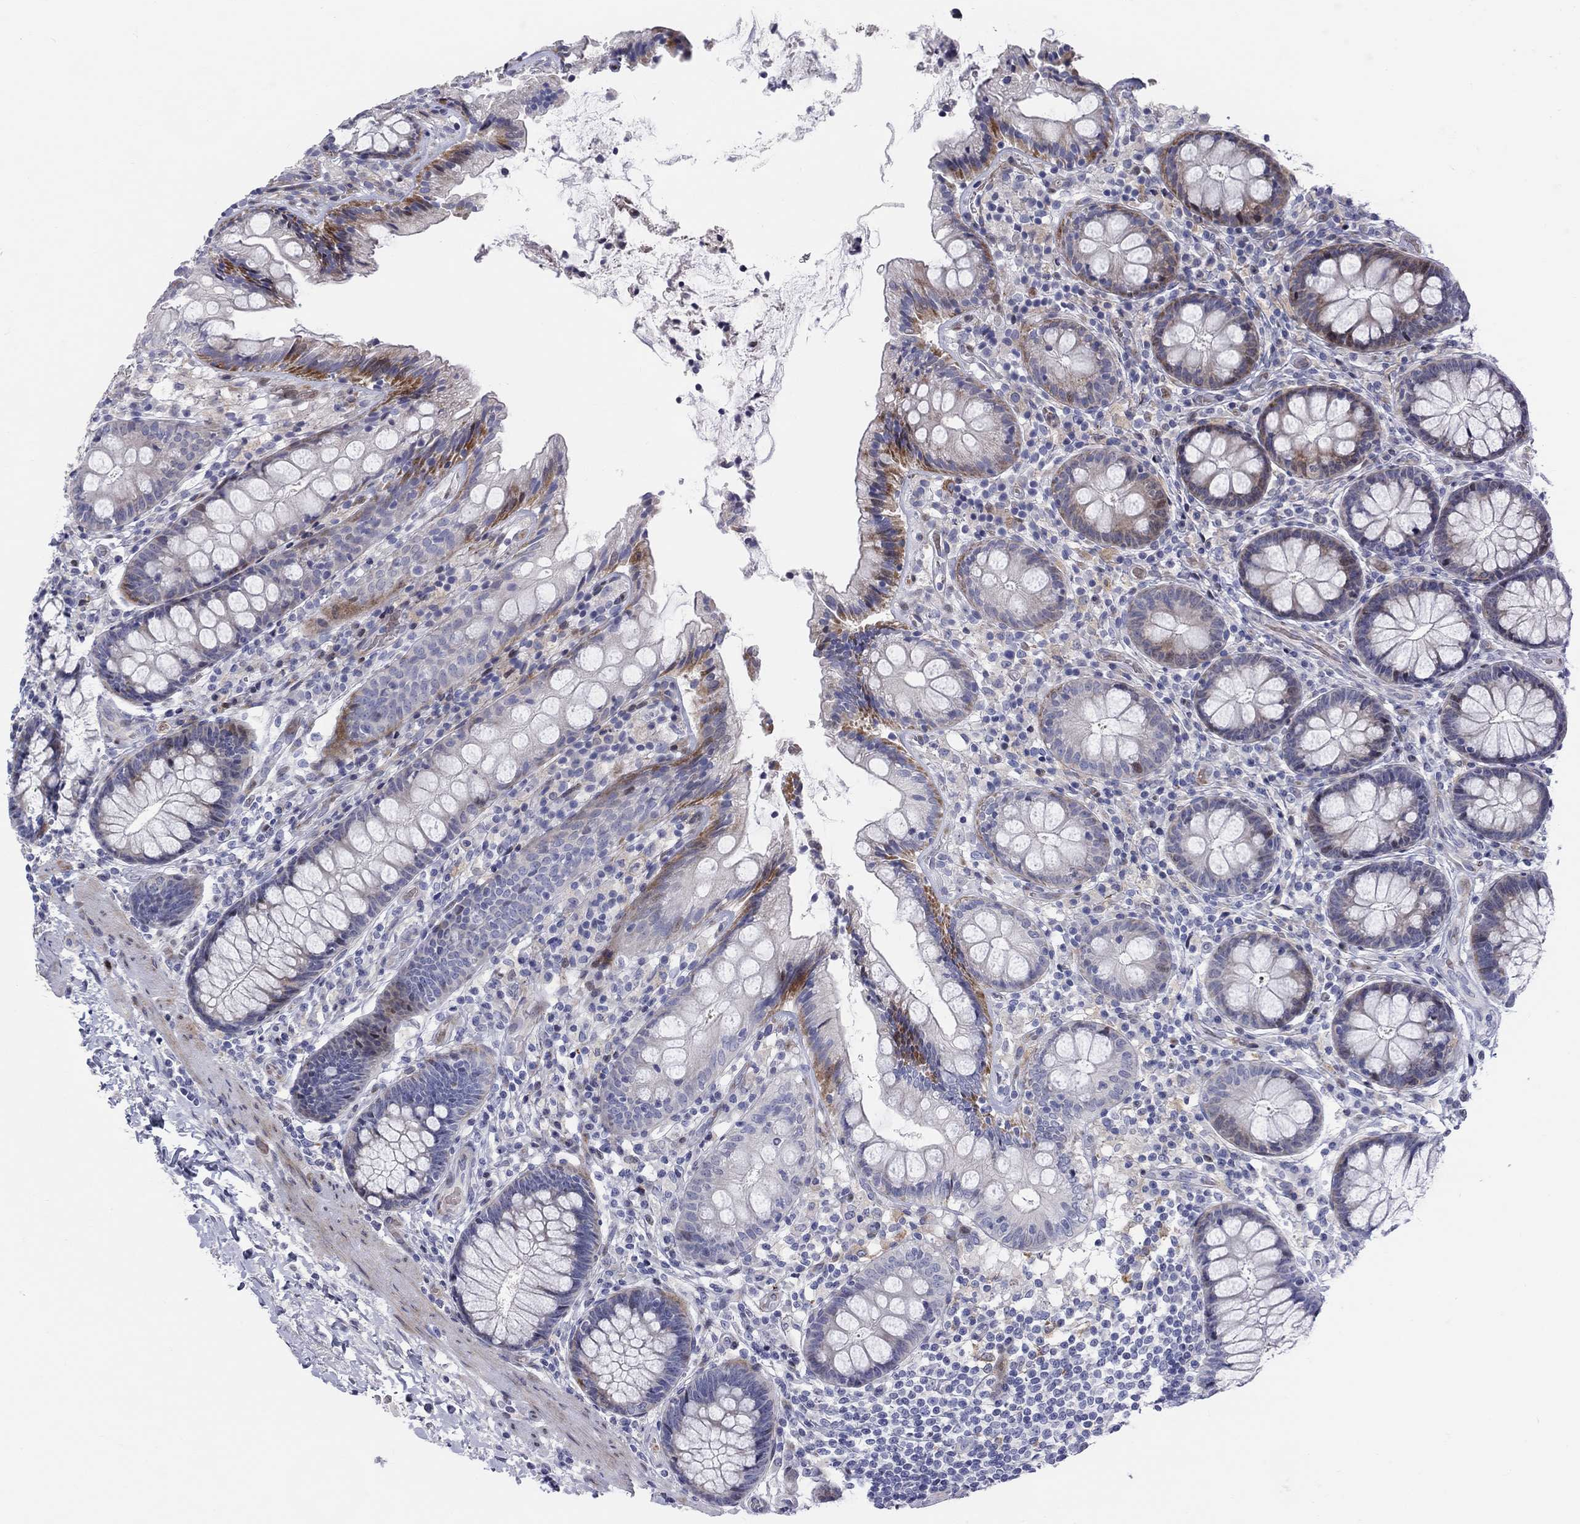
{"staining": {"intensity": "negative", "quantity": "none", "location": "none"}, "tissue": "colon", "cell_type": "Endothelial cells", "image_type": "normal", "snomed": [{"axis": "morphology", "description": "Normal tissue, NOS"}, {"axis": "topography", "description": "Colon"}], "caption": "Immunohistochemistry (IHC) image of benign colon stained for a protein (brown), which shows no positivity in endothelial cells. (Immunohistochemistry (IHC), brightfield microscopy, high magnification).", "gene": "ARHGAP36", "patient": {"sex": "female", "age": 86}}